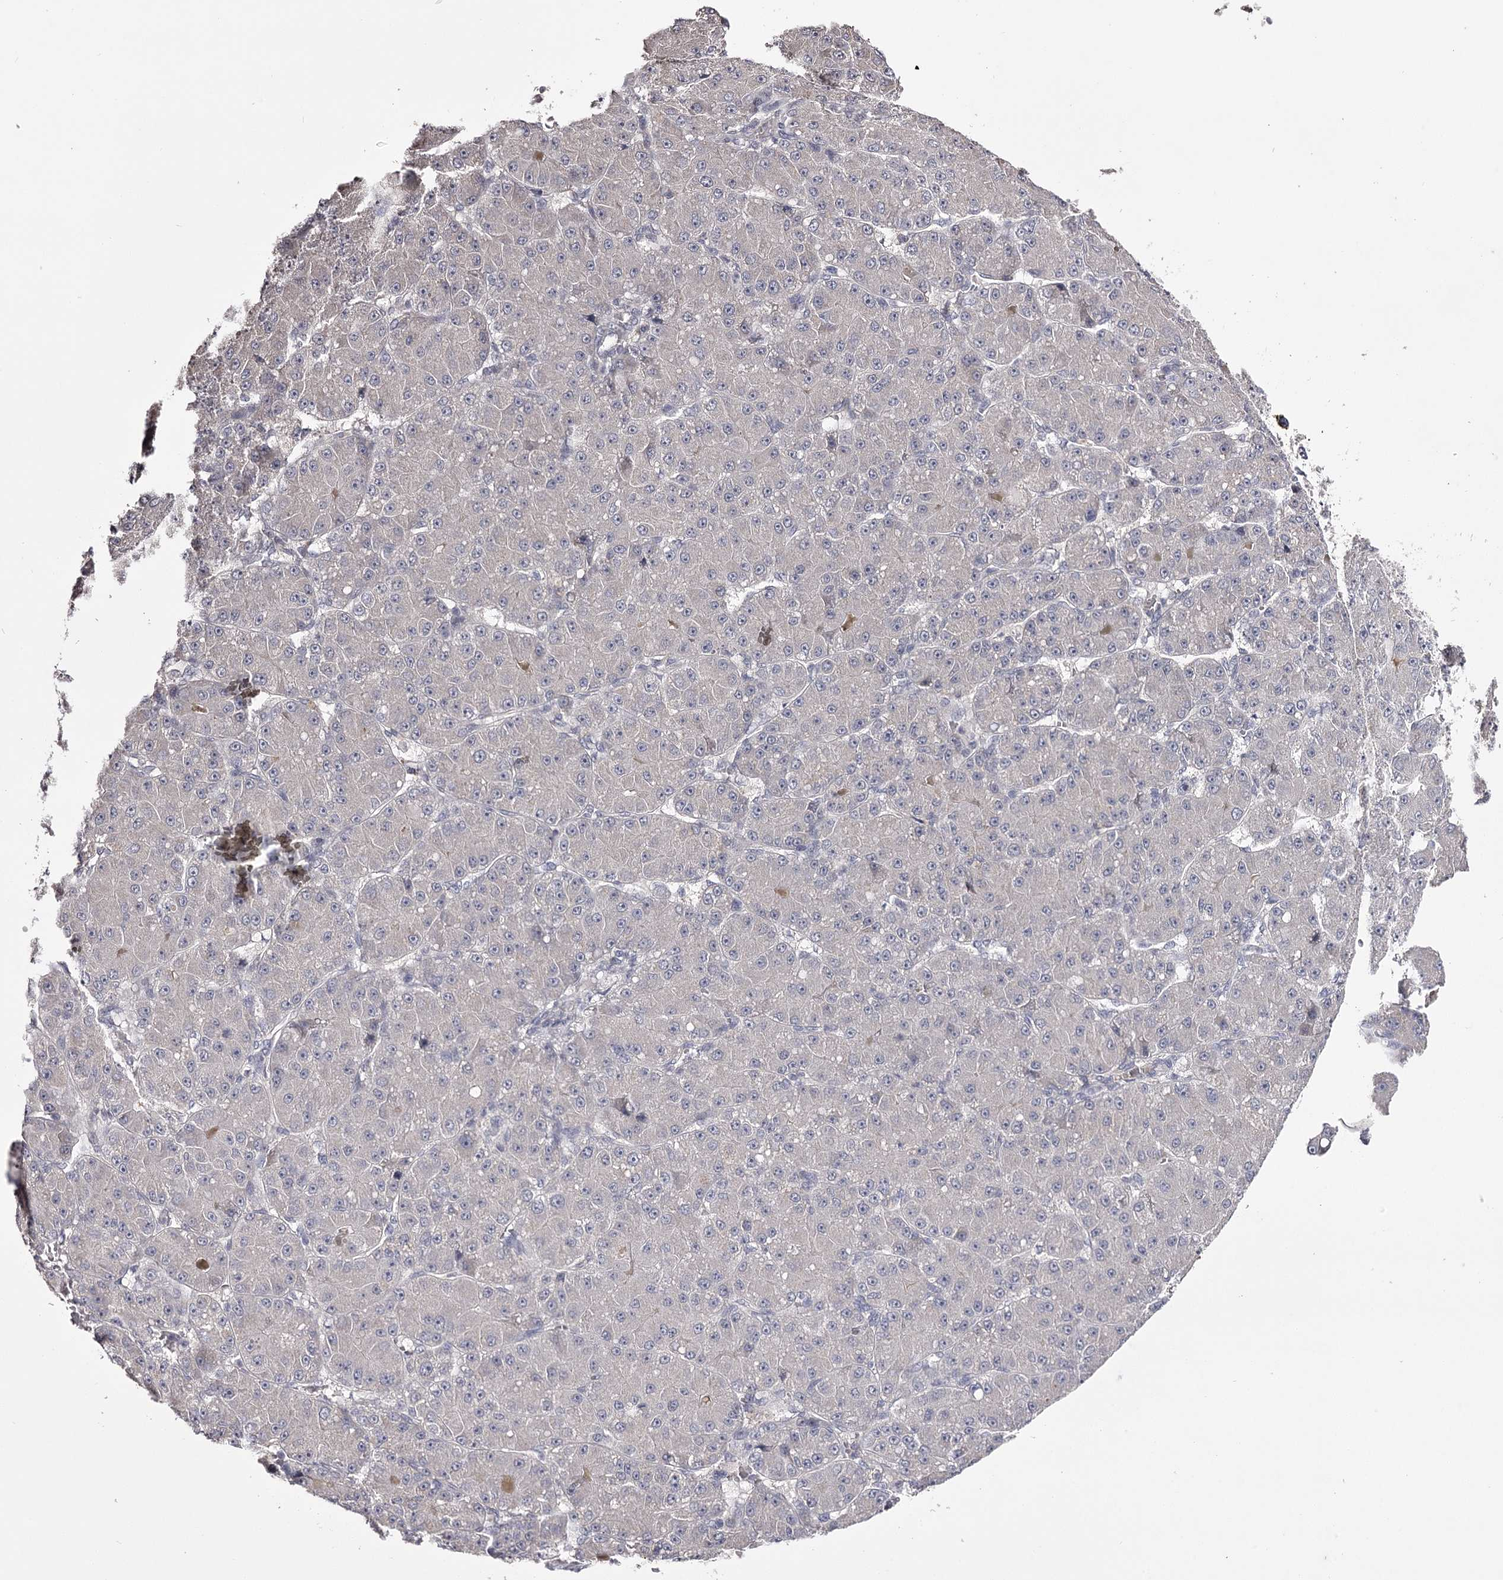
{"staining": {"intensity": "negative", "quantity": "none", "location": "none"}, "tissue": "liver cancer", "cell_type": "Tumor cells", "image_type": "cancer", "snomed": [{"axis": "morphology", "description": "Carcinoma, Hepatocellular, NOS"}, {"axis": "topography", "description": "Liver"}], "caption": "This micrograph is of hepatocellular carcinoma (liver) stained with IHC to label a protein in brown with the nuclei are counter-stained blue. There is no expression in tumor cells.", "gene": "PRM2", "patient": {"sex": "male", "age": 67}}